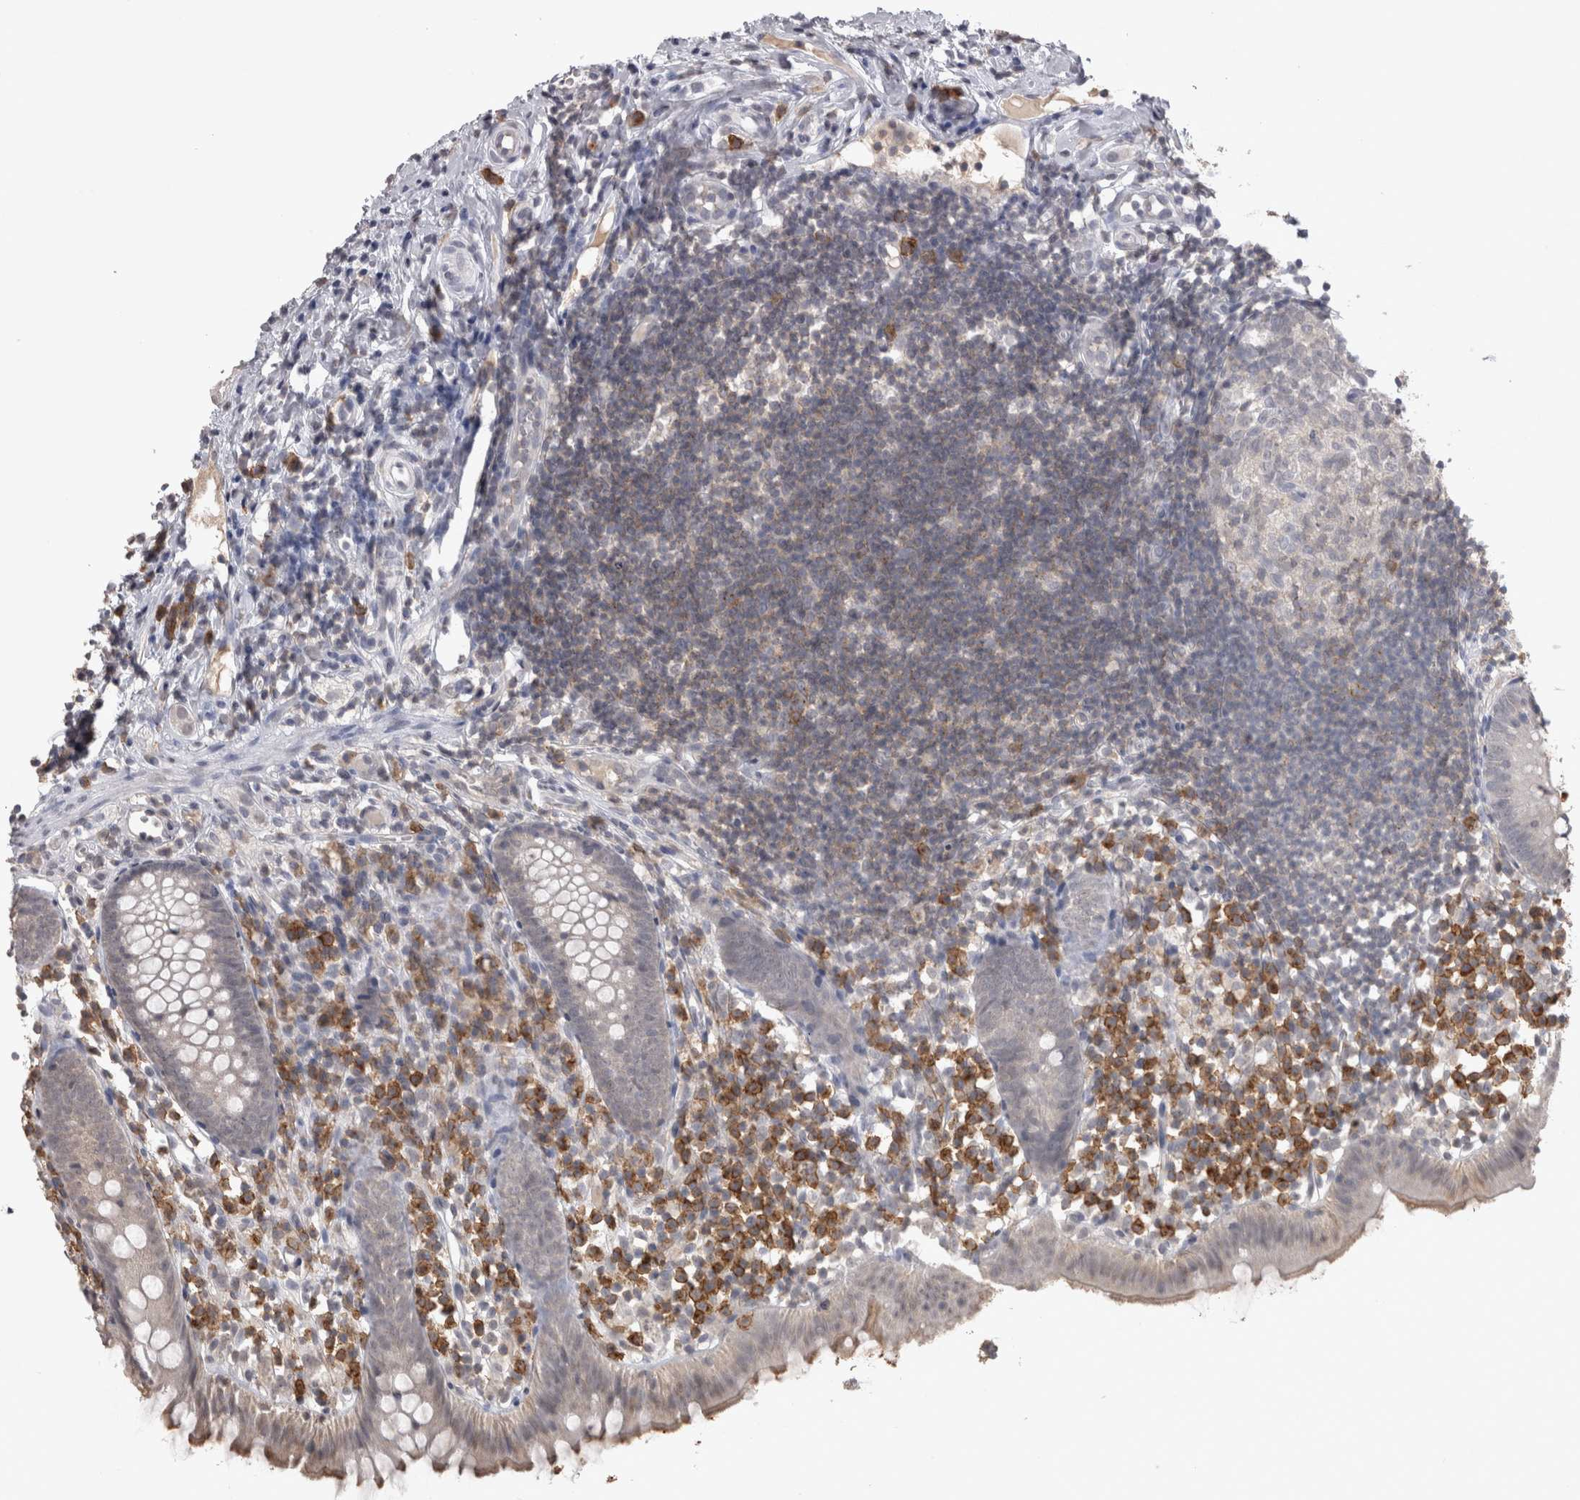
{"staining": {"intensity": "negative", "quantity": "none", "location": "none"}, "tissue": "appendix", "cell_type": "Glandular cells", "image_type": "normal", "snomed": [{"axis": "morphology", "description": "Normal tissue, NOS"}, {"axis": "topography", "description": "Appendix"}], "caption": "Immunohistochemical staining of benign human appendix demonstrates no significant staining in glandular cells. The staining is performed using DAB (3,3'-diaminobenzidine) brown chromogen with nuclei counter-stained in using hematoxylin.", "gene": "LAX1", "patient": {"sex": "female", "age": 20}}